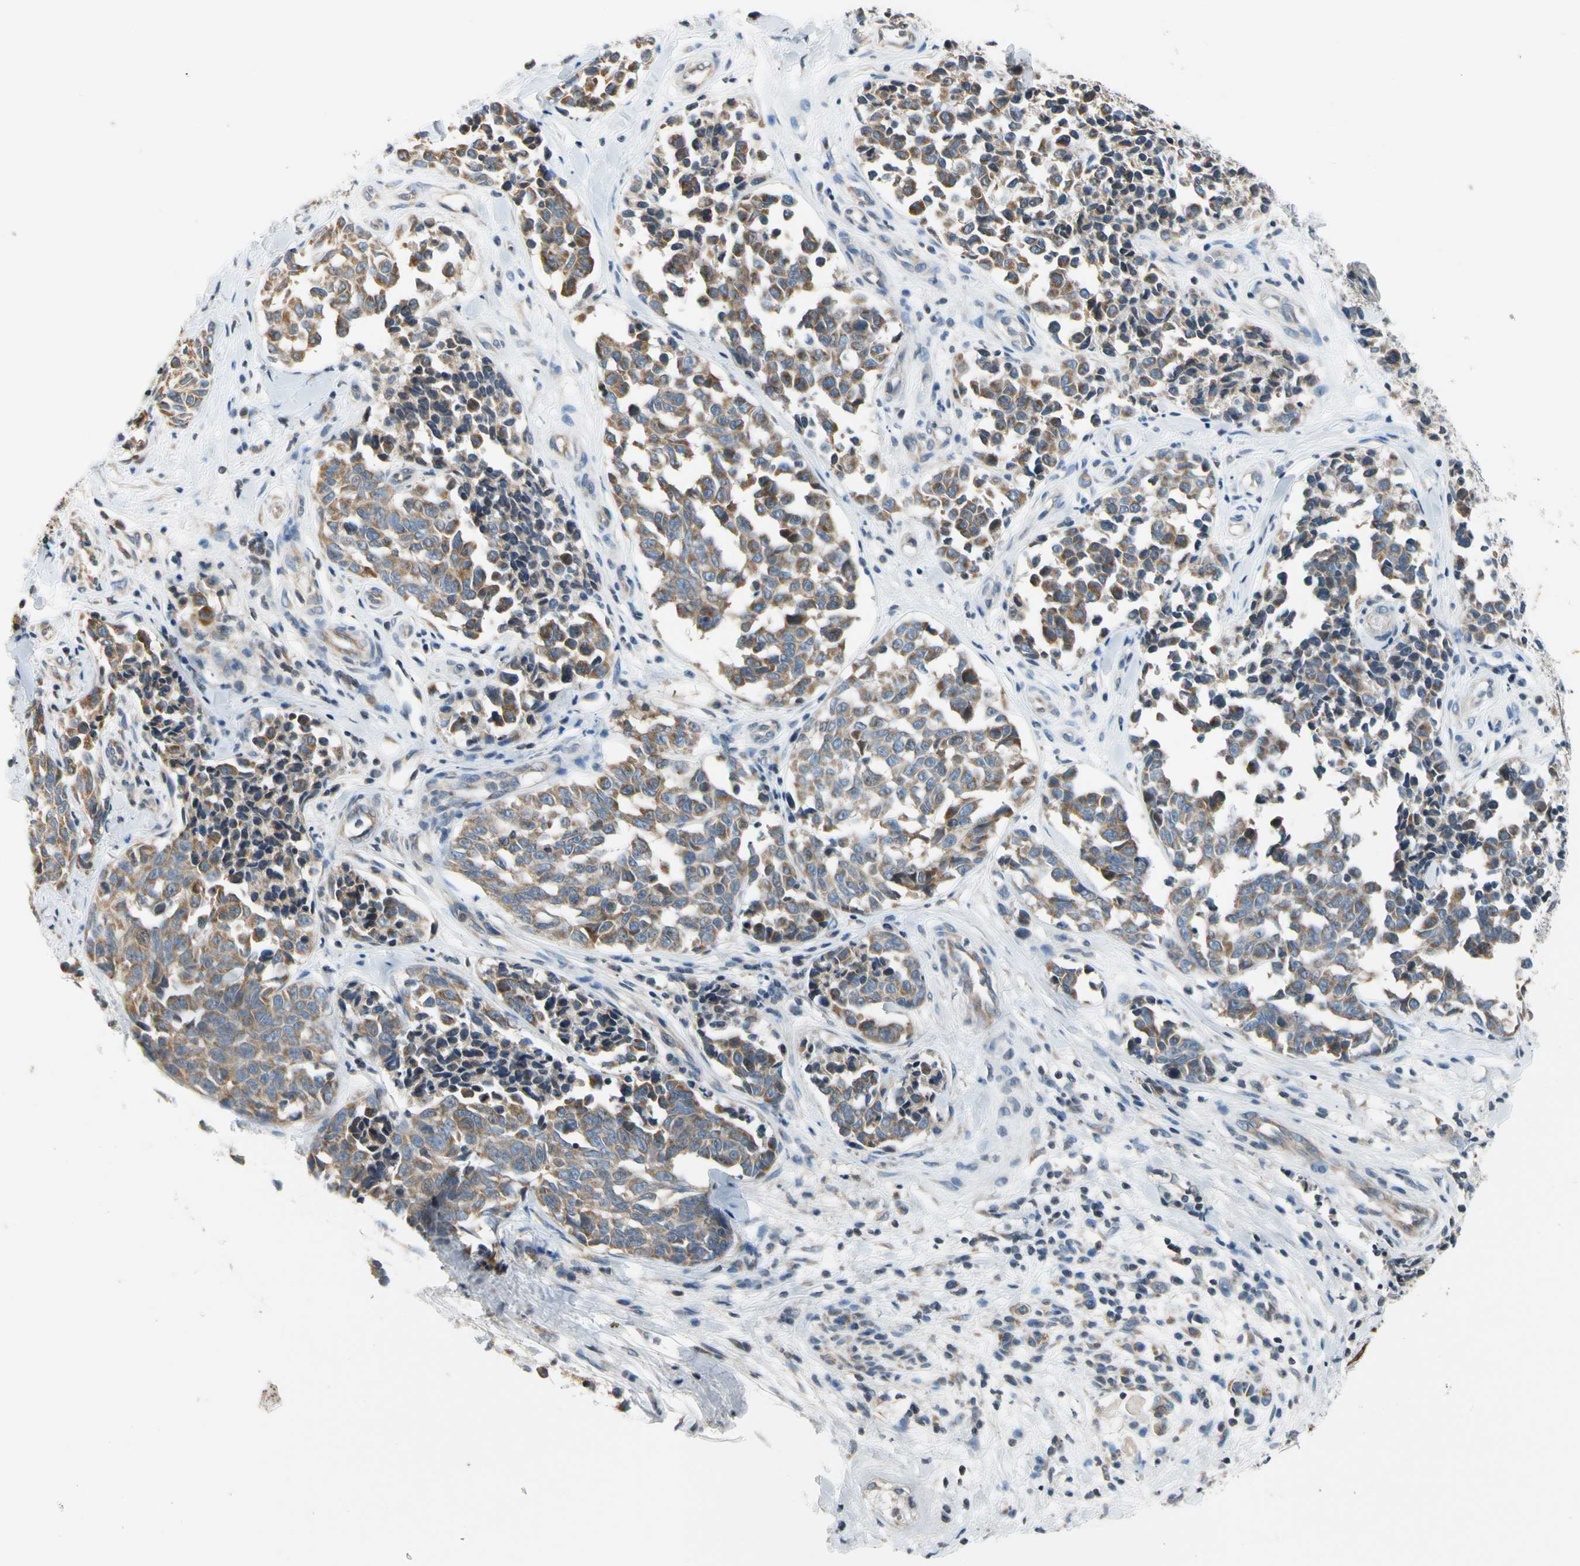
{"staining": {"intensity": "weak", "quantity": ">75%", "location": "cytoplasmic/membranous"}, "tissue": "melanoma", "cell_type": "Tumor cells", "image_type": "cancer", "snomed": [{"axis": "morphology", "description": "Malignant melanoma, NOS"}, {"axis": "topography", "description": "Skin"}], "caption": "This histopathology image shows immunohistochemistry (IHC) staining of human malignant melanoma, with low weak cytoplasmic/membranous staining in about >75% of tumor cells.", "gene": "SOX30", "patient": {"sex": "female", "age": 64}}